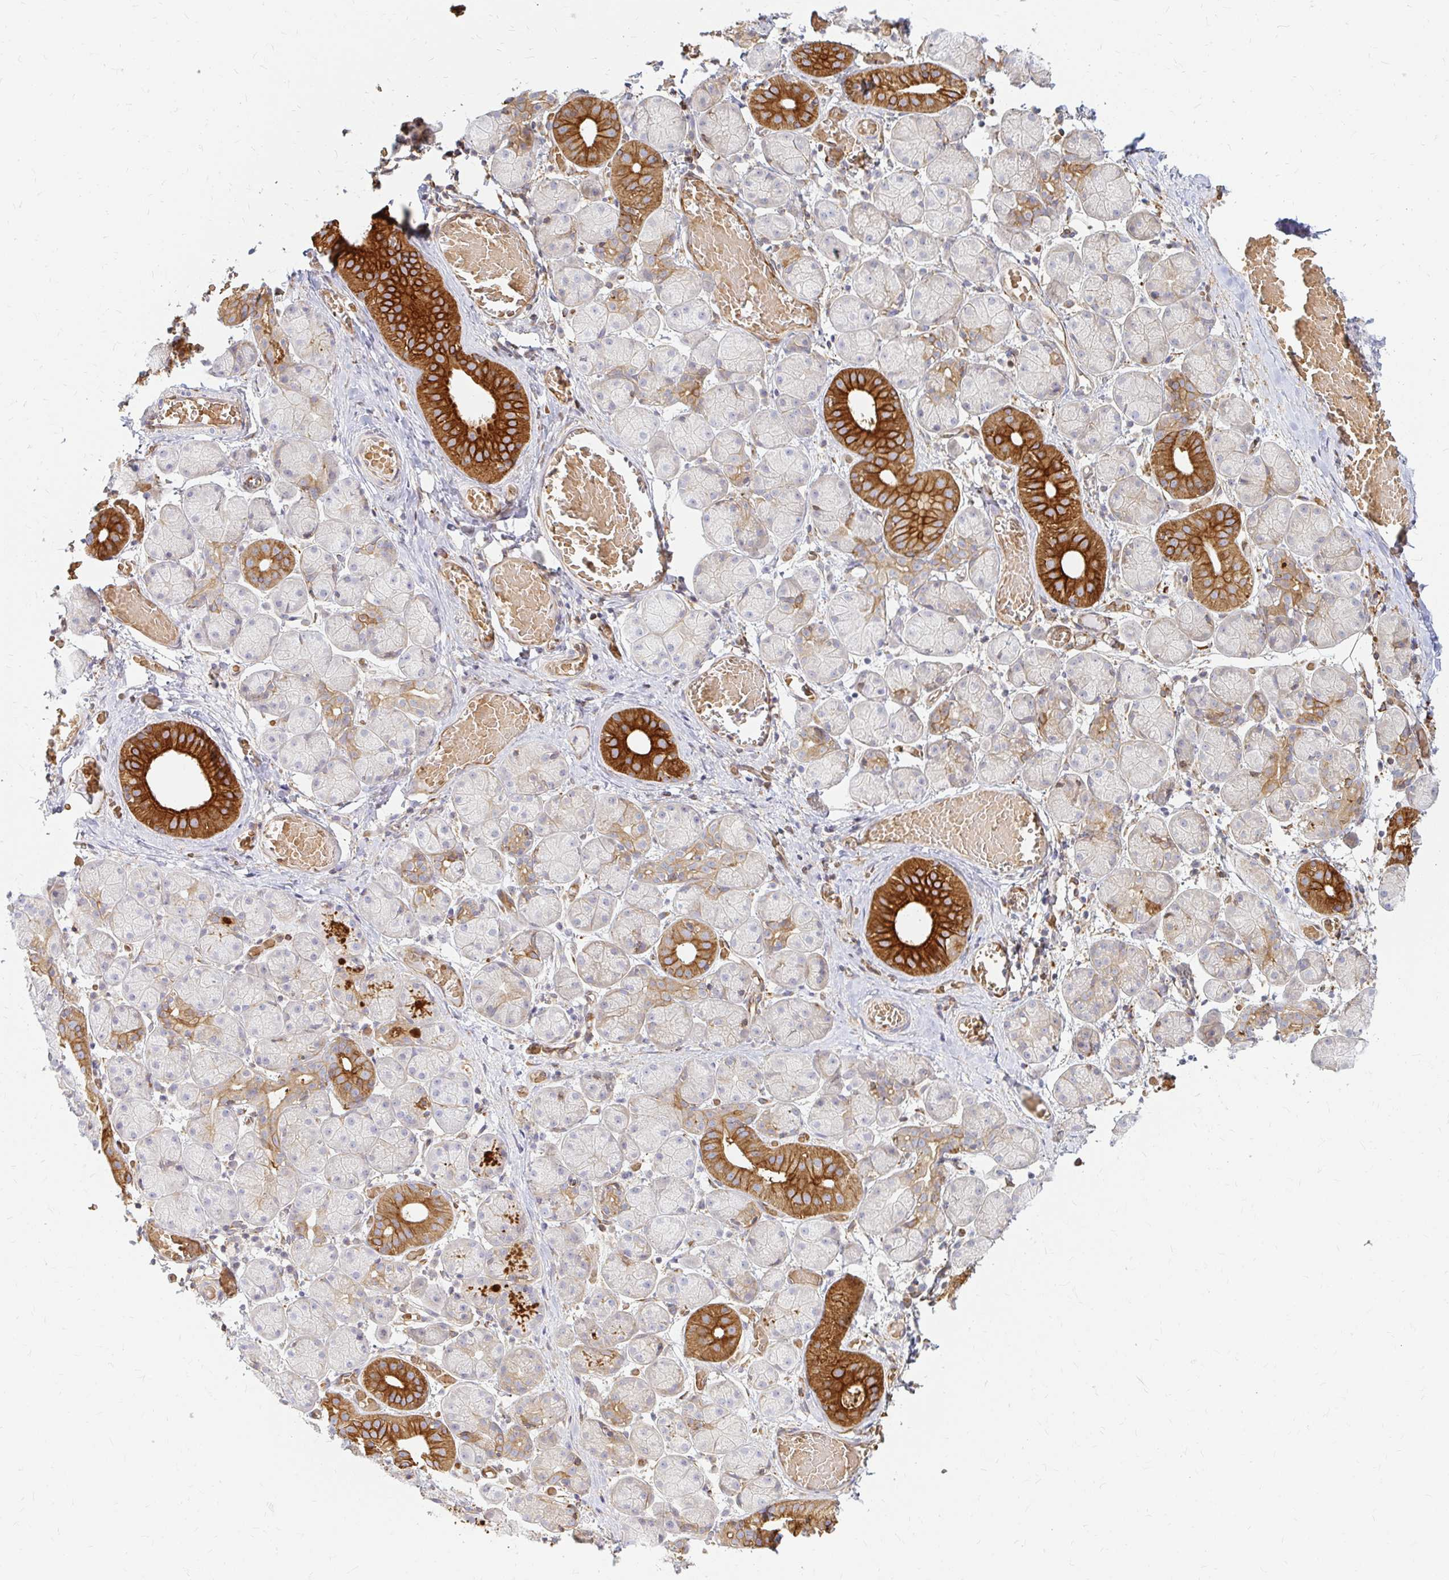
{"staining": {"intensity": "strong", "quantity": "<25%", "location": "cytoplasmic/membranous"}, "tissue": "salivary gland", "cell_type": "Glandular cells", "image_type": "normal", "snomed": [{"axis": "morphology", "description": "Normal tissue, NOS"}, {"axis": "topography", "description": "Salivary gland"}], "caption": "This histopathology image displays immunohistochemistry (IHC) staining of benign salivary gland, with medium strong cytoplasmic/membranous staining in approximately <25% of glandular cells.", "gene": "CAST", "patient": {"sex": "female", "age": 24}}